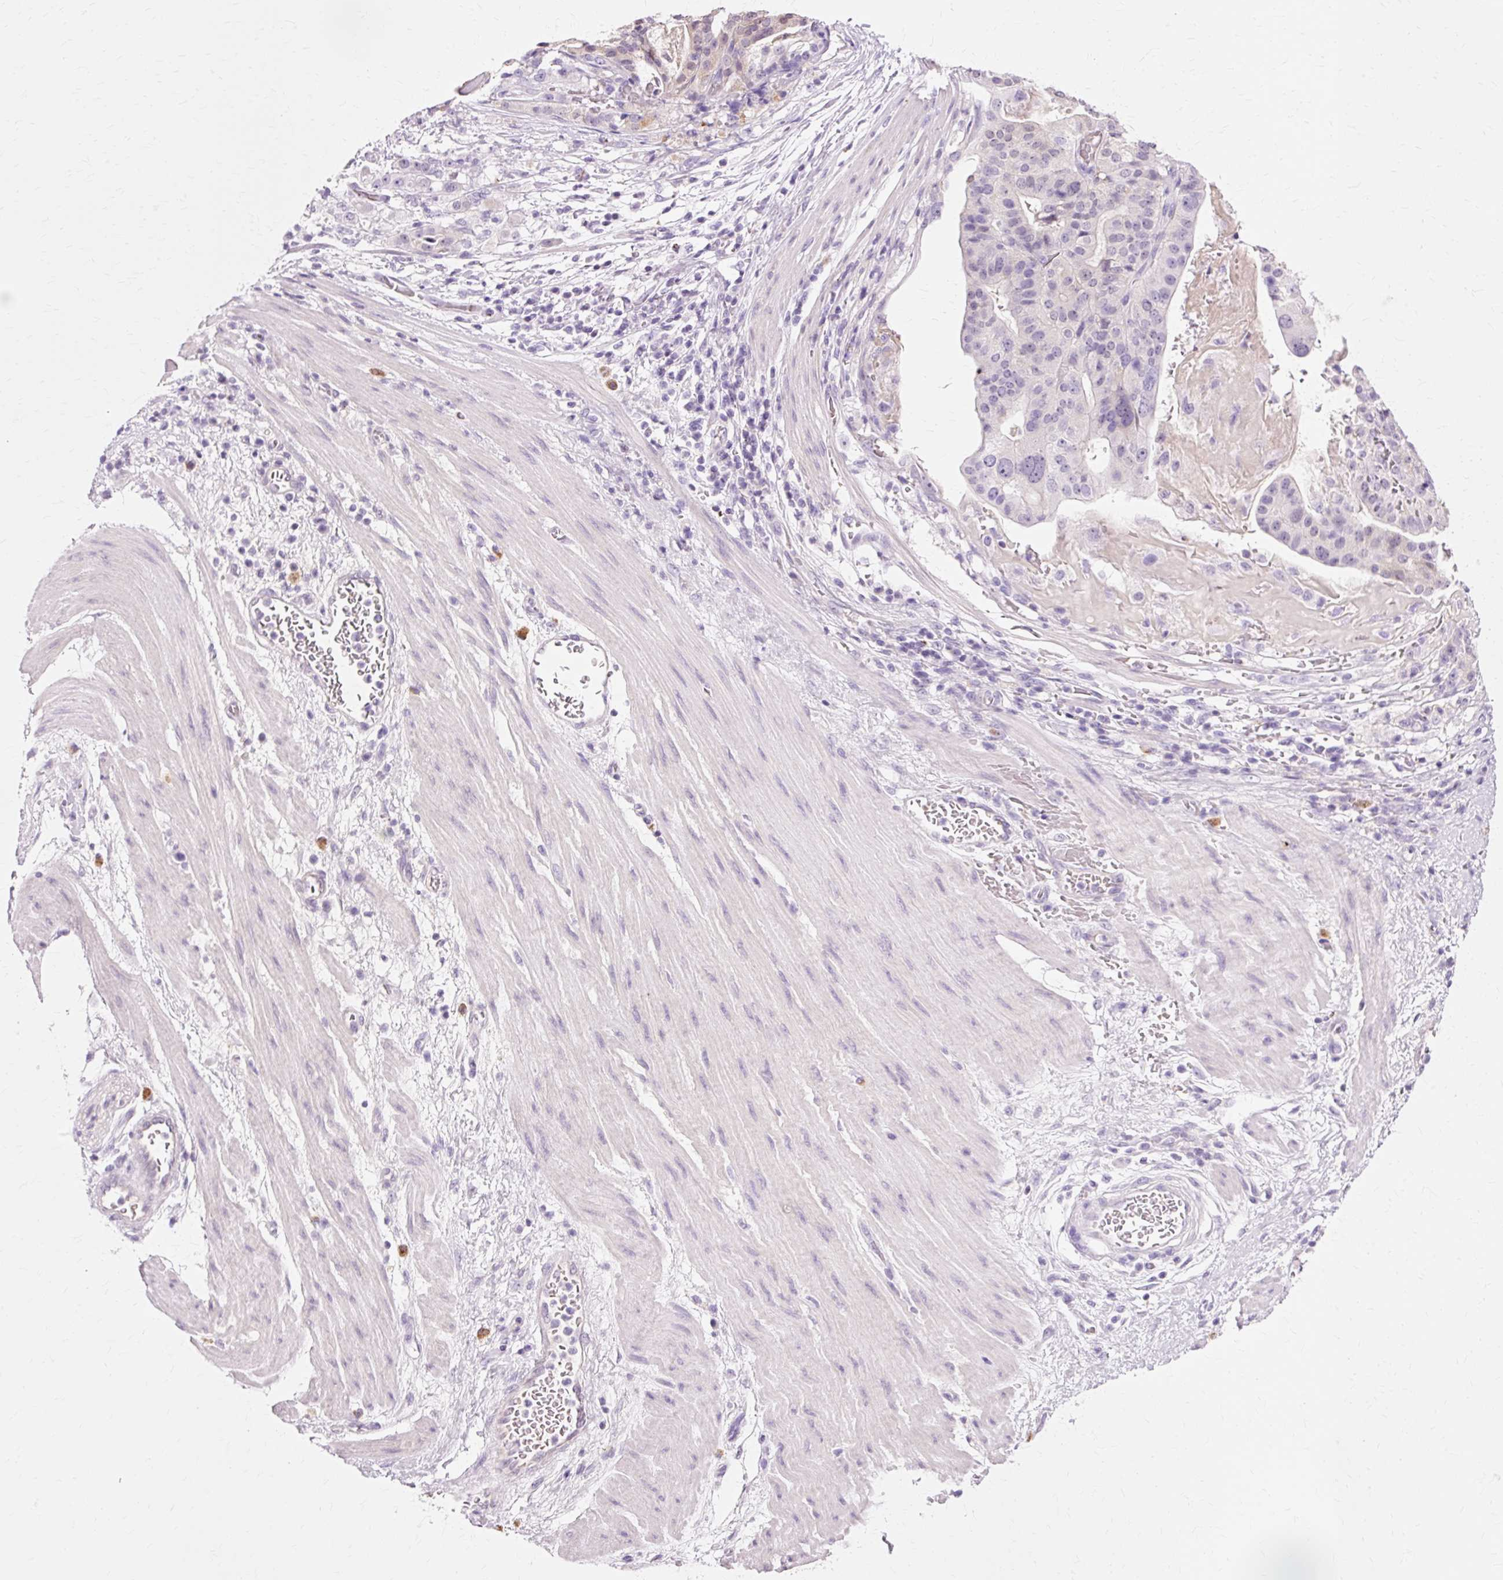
{"staining": {"intensity": "weak", "quantity": "<25%", "location": "nuclear"}, "tissue": "stomach cancer", "cell_type": "Tumor cells", "image_type": "cancer", "snomed": [{"axis": "morphology", "description": "Adenocarcinoma, NOS"}, {"axis": "topography", "description": "Stomach"}], "caption": "Immunohistochemistry image of human adenocarcinoma (stomach) stained for a protein (brown), which displays no staining in tumor cells.", "gene": "VN1R2", "patient": {"sex": "male", "age": 48}}